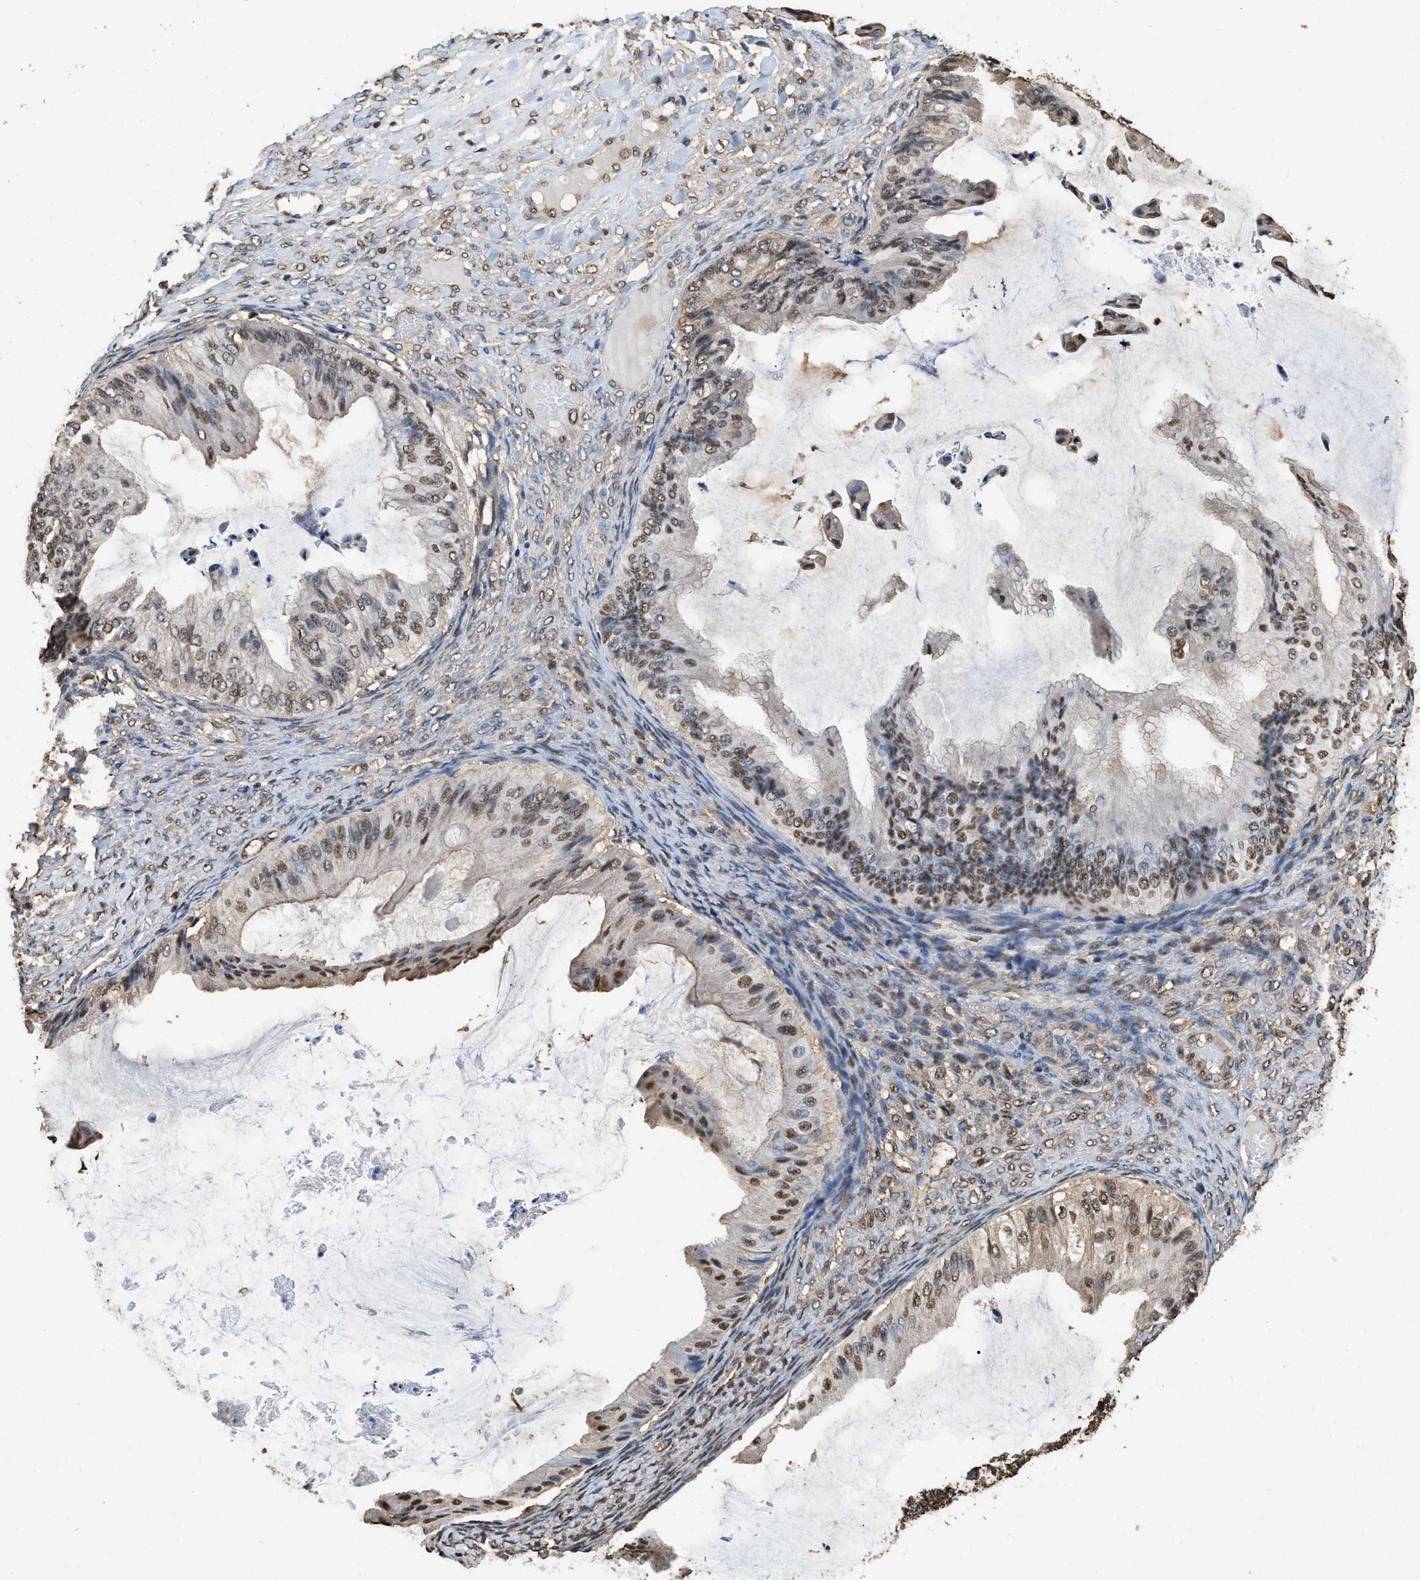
{"staining": {"intensity": "moderate", "quantity": ">75%", "location": "nuclear"}, "tissue": "ovarian cancer", "cell_type": "Tumor cells", "image_type": "cancer", "snomed": [{"axis": "morphology", "description": "Cystadenocarcinoma, mucinous, NOS"}, {"axis": "topography", "description": "Ovary"}], "caption": "Approximately >75% of tumor cells in ovarian cancer display moderate nuclear protein staining as visualized by brown immunohistochemical staining.", "gene": "GAPDH", "patient": {"sex": "female", "age": 61}}